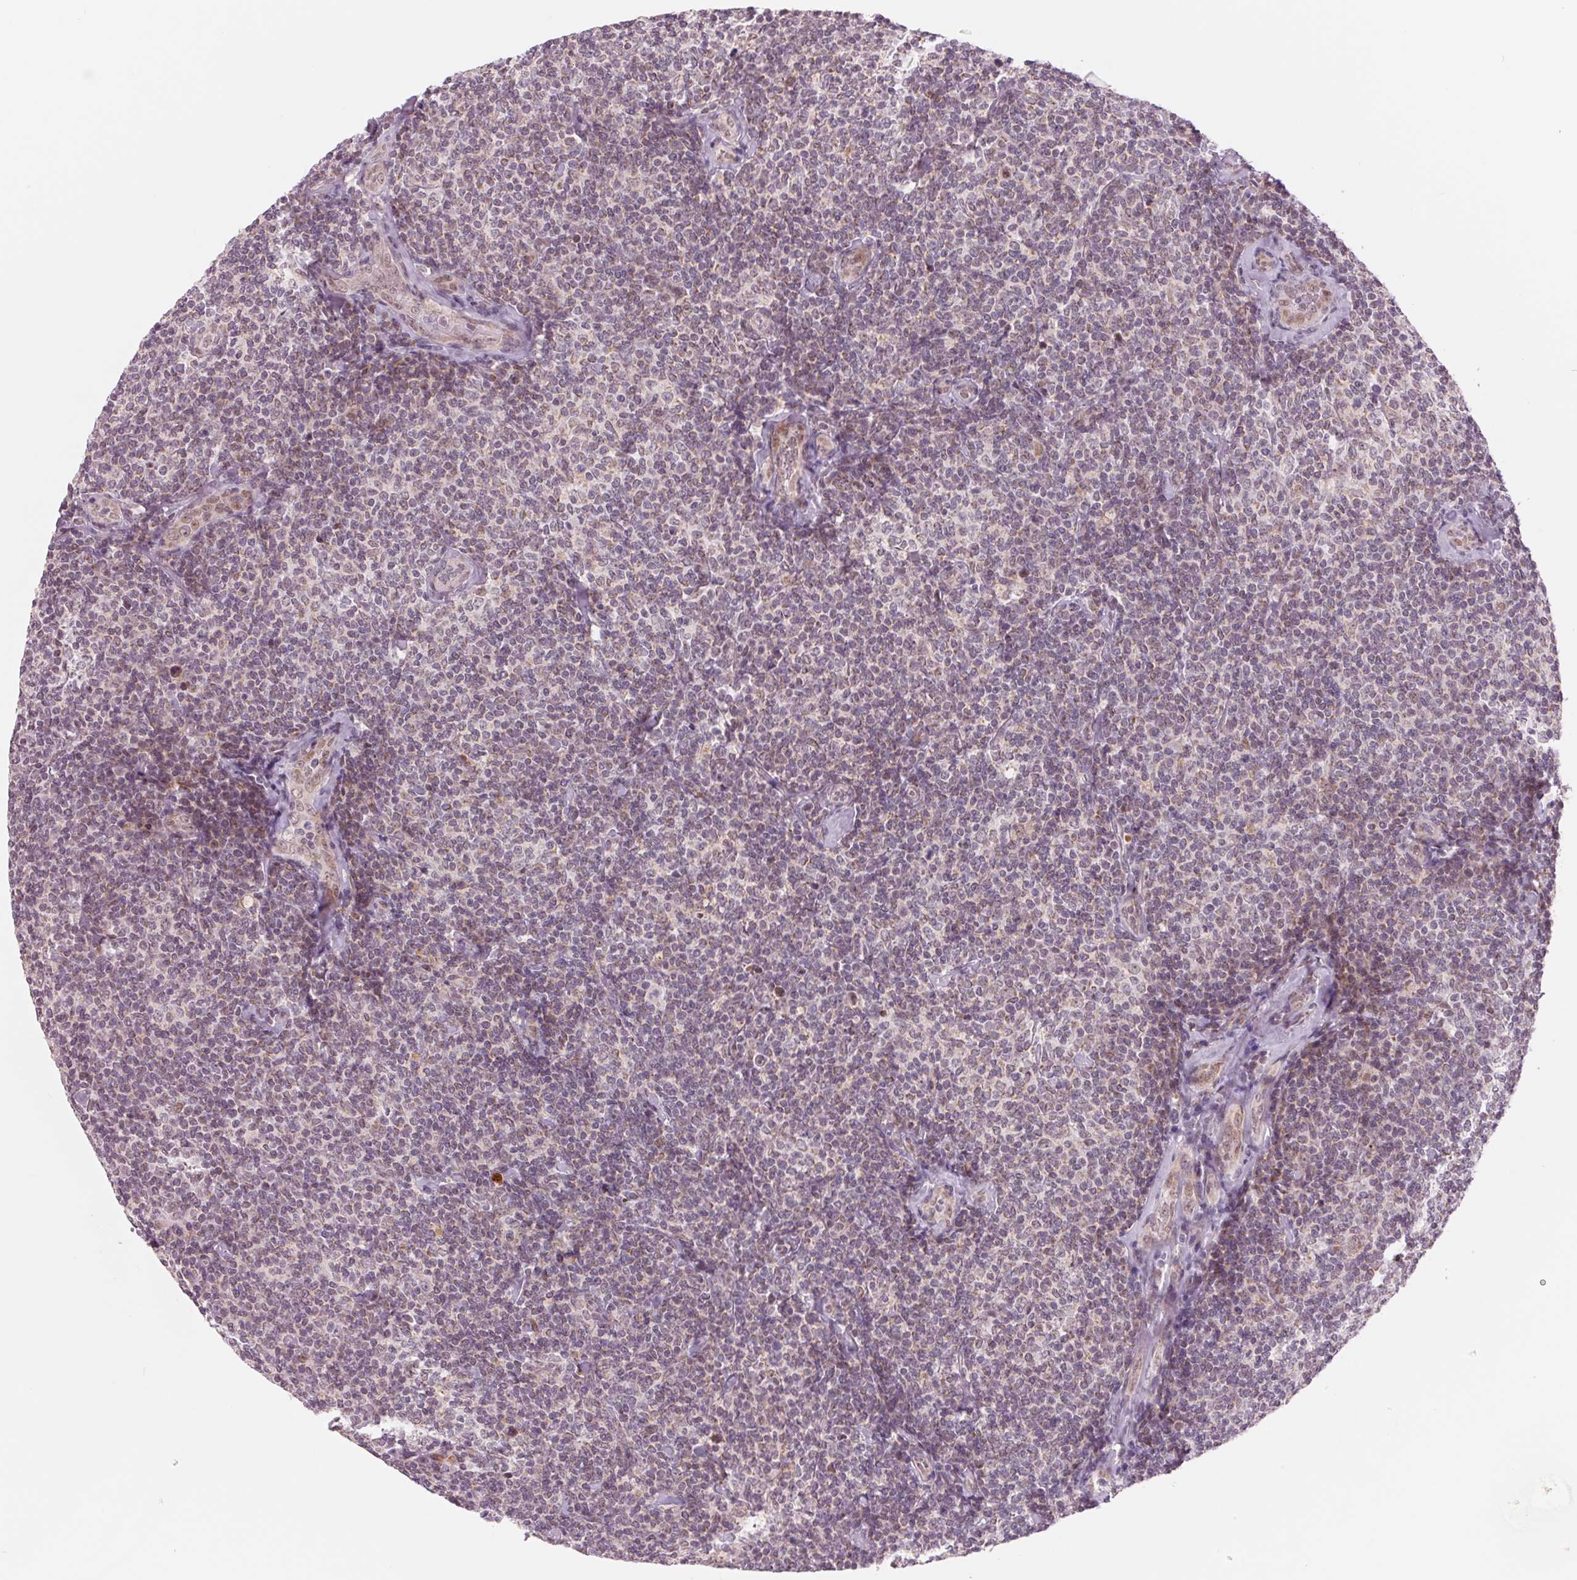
{"staining": {"intensity": "weak", "quantity": "<25%", "location": "nuclear"}, "tissue": "lymphoma", "cell_type": "Tumor cells", "image_type": "cancer", "snomed": [{"axis": "morphology", "description": "Malignant lymphoma, non-Hodgkin's type, Low grade"}, {"axis": "topography", "description": "Lymph node"}], "caption": "This is an immunohistochemistry (IHC) histopathology image of lymphoma. There is no staining in tumor cells.", "gene": "ARHGAP32", "patient": {"sex": "female", "age": 56}}